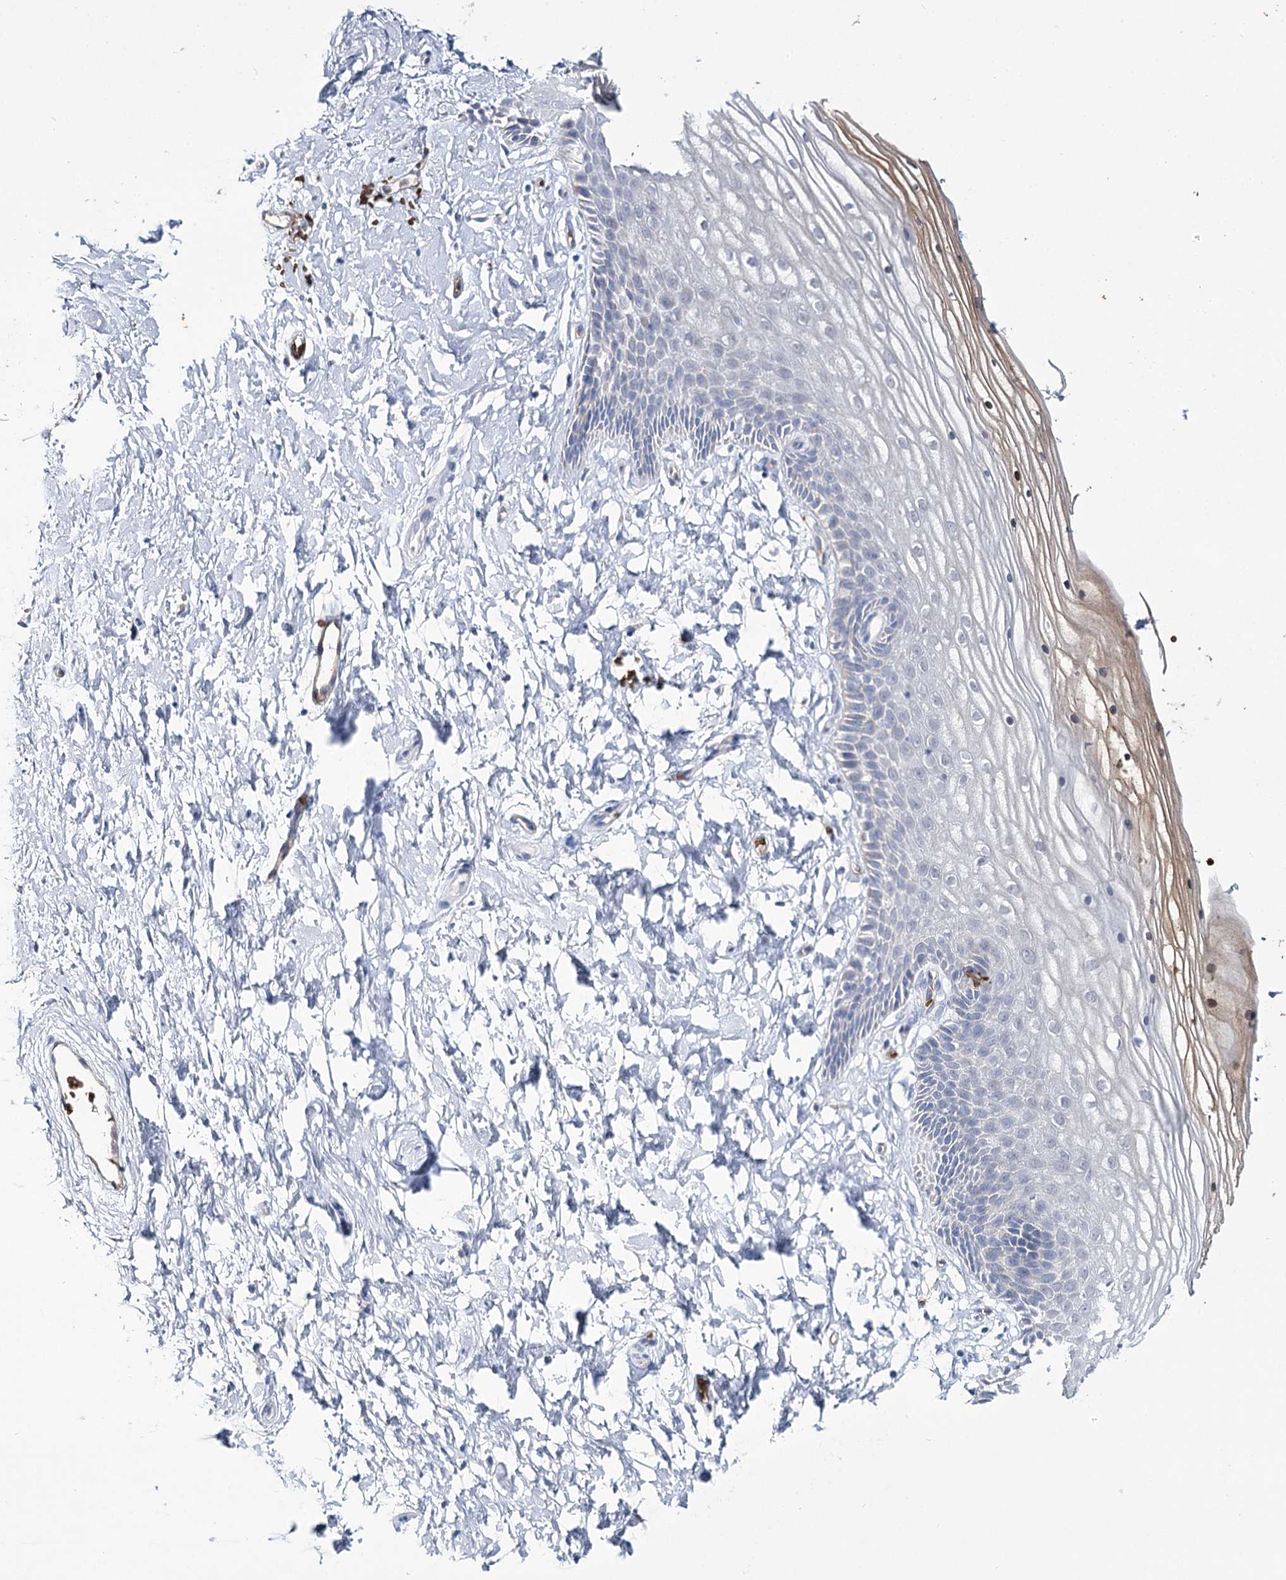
{"staining": {"intensity": "moderate", "quantity": "<25%", "location": "cytoplasmic/membranous"}, "tissue": "vagina", "cell_type": "Squamous epithelial cells", "image_type": "normal", "snomed": [{"axis": "morphology", "description": "Normal tissue, NOS"}, {"axis": "topography", "description": "Vagina"}, {"axis": "topography", "description": "Cervix"}], "caption": "Immunohistochemical staining of benign human vagina exhibits <25% levels of moderate cytoplasmic/membranous protein expression in about <25% of squamous epithelial cells.", "gene": "GBF1", "patient": {"sex": "female", "age": 40}}